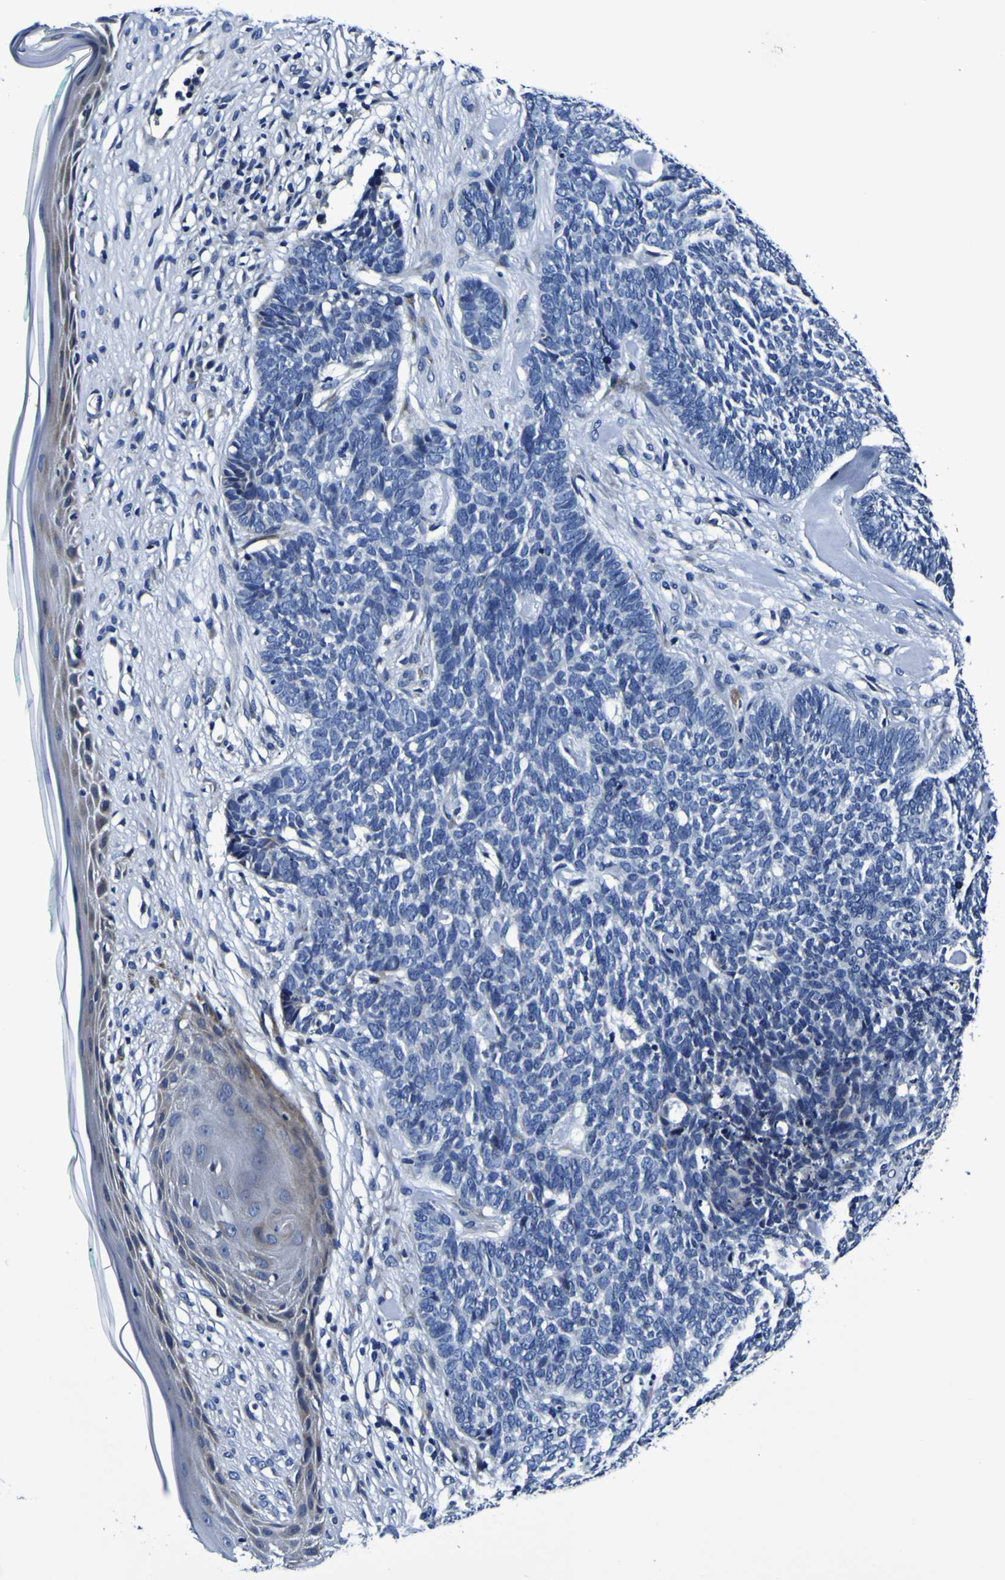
{"staining": {"intensity": "negative", "quantity": "none", "location": "none"}, "tissue": "skin cancer", "cell_type": "Tumor cells", "image_type": "cancer", "snomed": [{"axis": "morphology", "description": "Basal cell carcinoma"}, {"axis": "topography", "description": "Skin"}], "caption": "The image demonstrates no staining of tumor cells in skin cancer. (Stains: DAB IHC with hematoxylin counter stain, Microscopy: brightfield microscopy at high magnification).", "gene": "PDLIM4", "patient": {"sex": "female", "age": 84}}